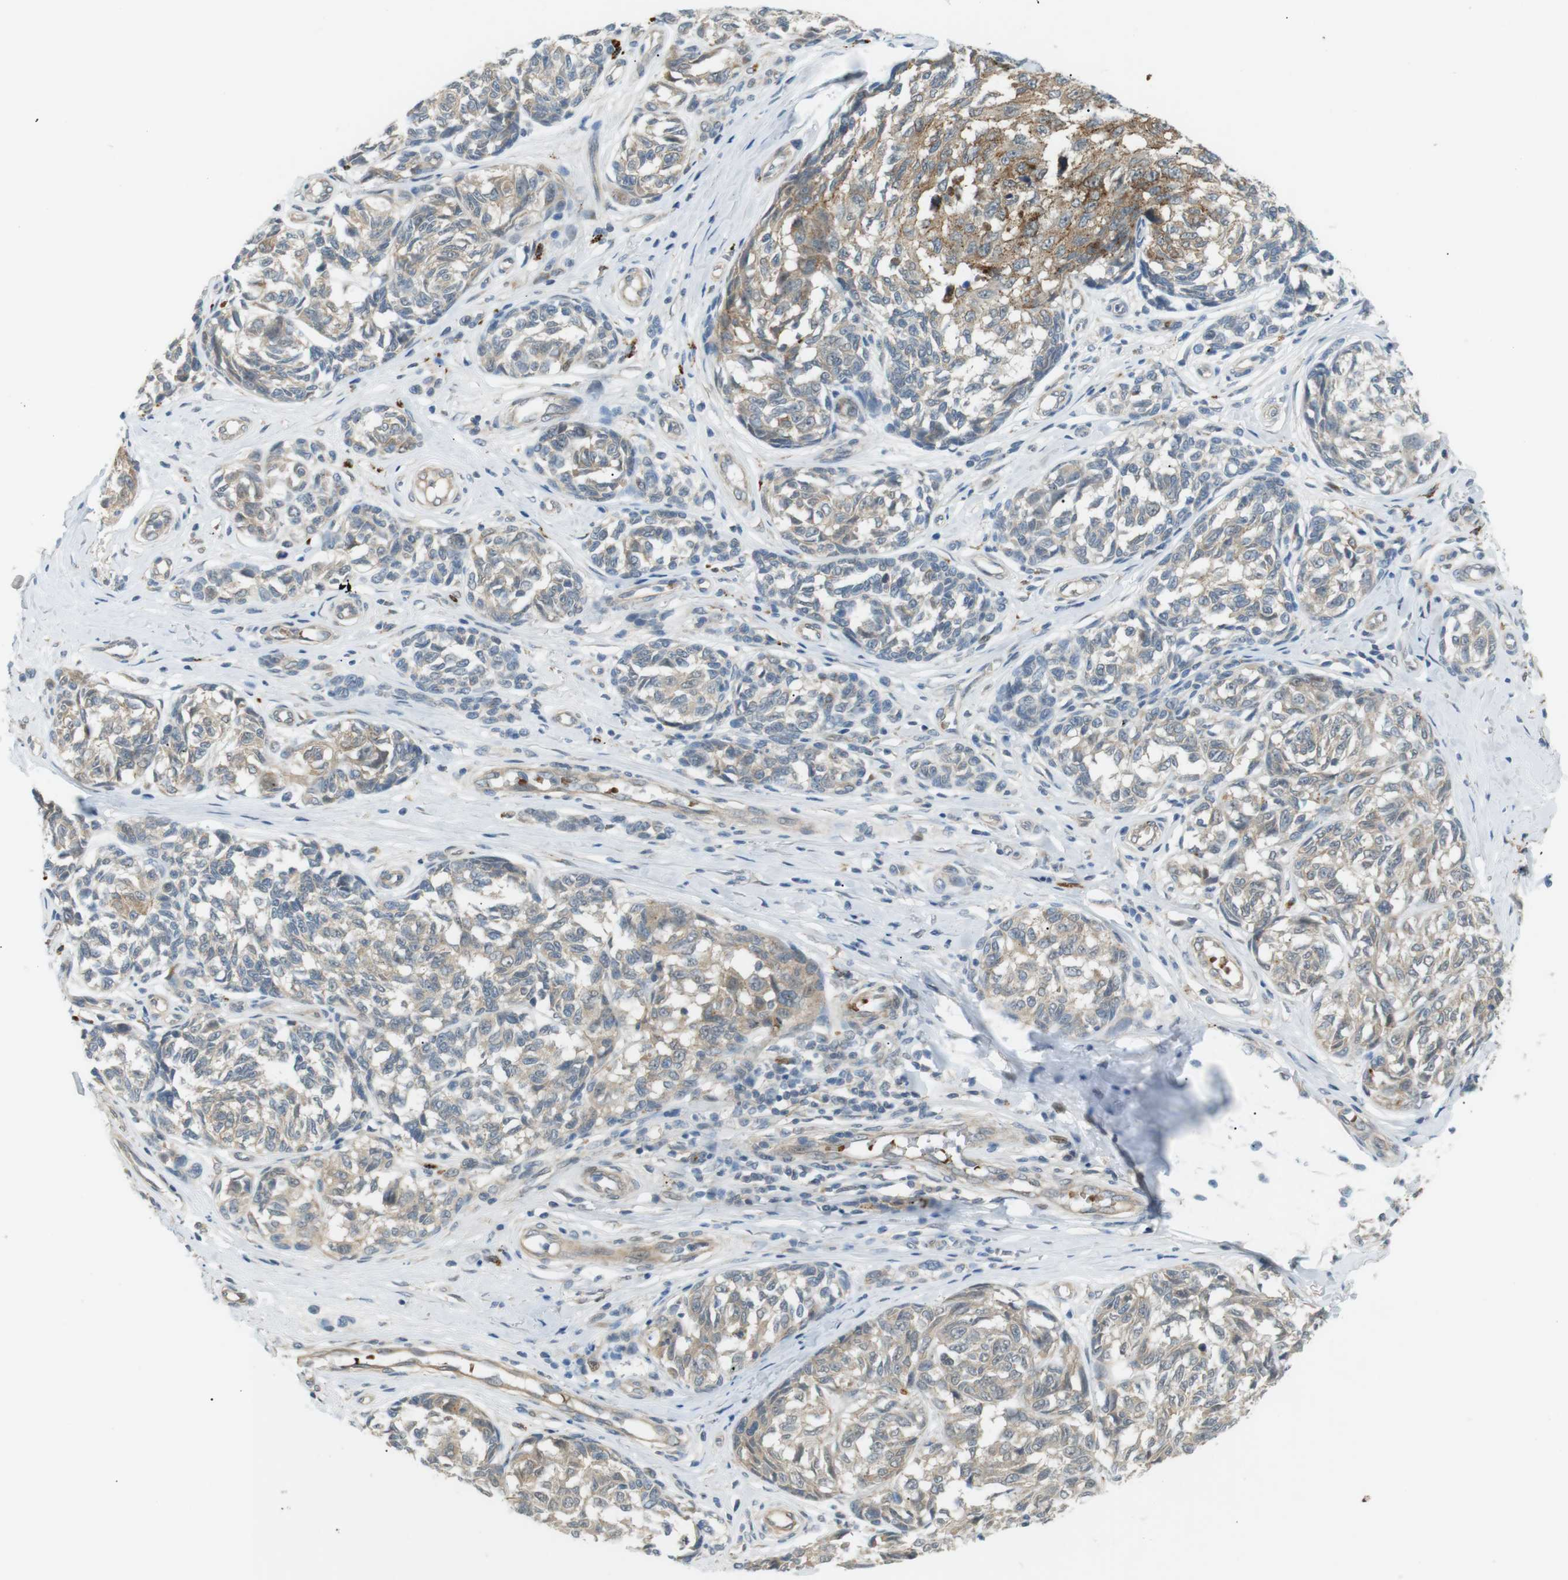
{"staining": {"intensity": "moderate", "quantity": "<25%", "location": "cytoplasmic/membranous"}, "tissue": "melanoma", "cell_type": "Tumor cells", "image_type": "cancer", "snomed": [{"axis": "morphology", "description": "Malignant melanoma, NOS"}, {"axis": "topography", "description": "Skin"}], "caption": "Human melanoma stained with a brown dye exhibits moderate cytoplasmic/membranous positive staining in about <25% of tumor cells.", "gene": "B4GALNT2", "patient": {"sex": "female", "age": 64}}